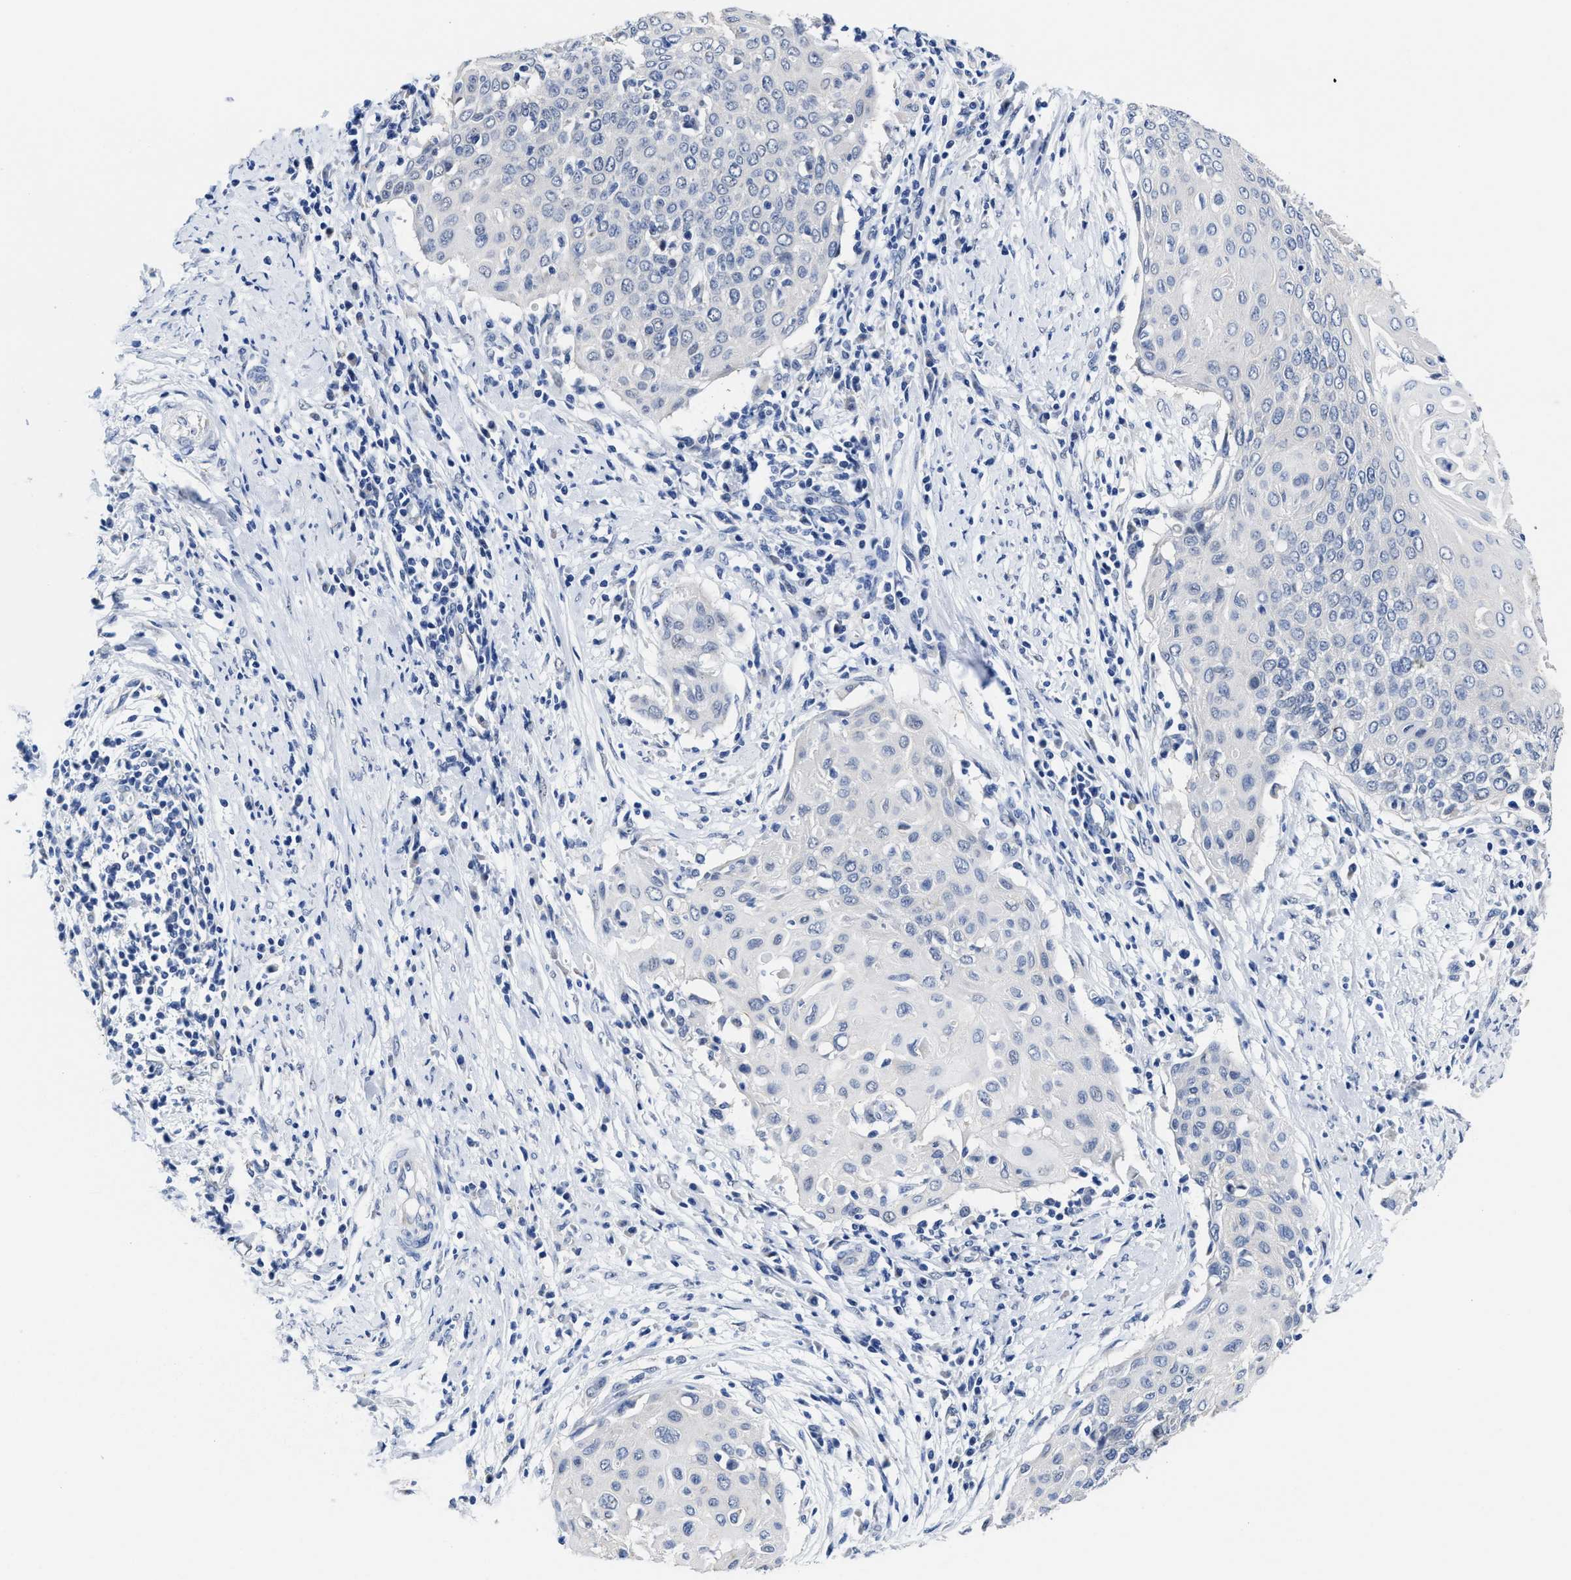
{"staining": {"intensity": "negative", "quantity": "none", "location": "none"}, "tissue": "cervical cancer", "cell_type": "Tumor cells", "image_type": "cancer", "snomed": [{"axis": "morphology", "description": "Squamous cell carcinoma, NOS"}, {"axis": "topography", "description": "Cervix"}], "caption": "This is a micrograph of immunohistochemistry (IHC) staining of cervical cancer, which shows no staining in tumor cells. (Stains: DAB immunohistochemistry (IHC) with hematoxylin counter stain, Microscopy: brightfield microscopy at high magnification).", "gene": "HOOK1", "patient": {"sex": "female", "age": 39}}